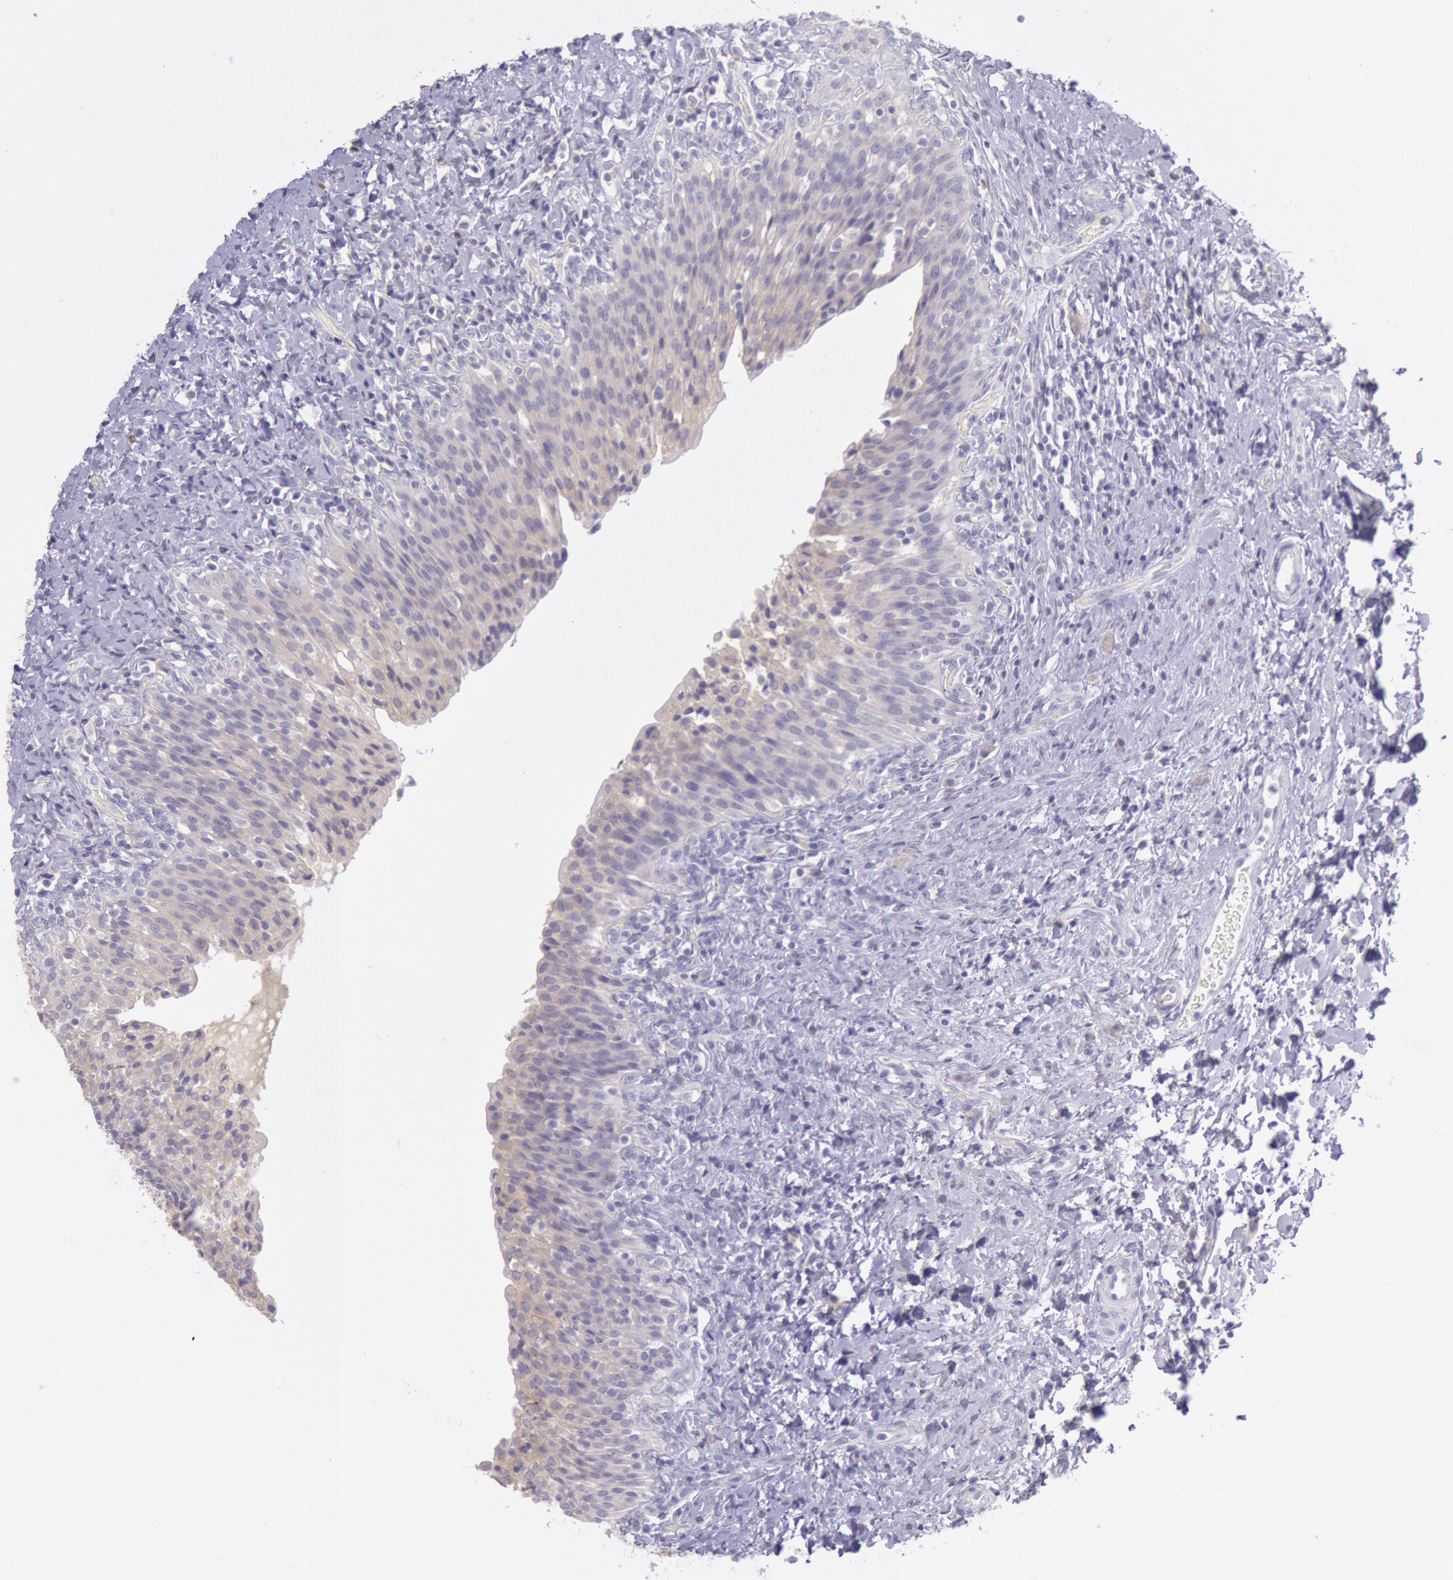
{"staining": {"intensity": "negative", "quantity": "none", "location": "none"}, "tissue": "urinary bladder", "cell_type": "Urothelial cells", "image_type": "normal", "snomed": [{"axis": "morphology", "description": "Normal tissue, NOS"}, {"axis": "topography", "description": "Urinary bladder"}], "caption": "DAB immunohistochemical staining of unremarkable human urinary bladder demonstrates no significant expression in urothelial cells. The staining was performed using DAB to visualize the protein expression in brown, while the nuclei were stained in blue with hematoxylin (Magnification: 20x).", "gene": "MYH1", "patient": {"sex": "male", "age": 51}}